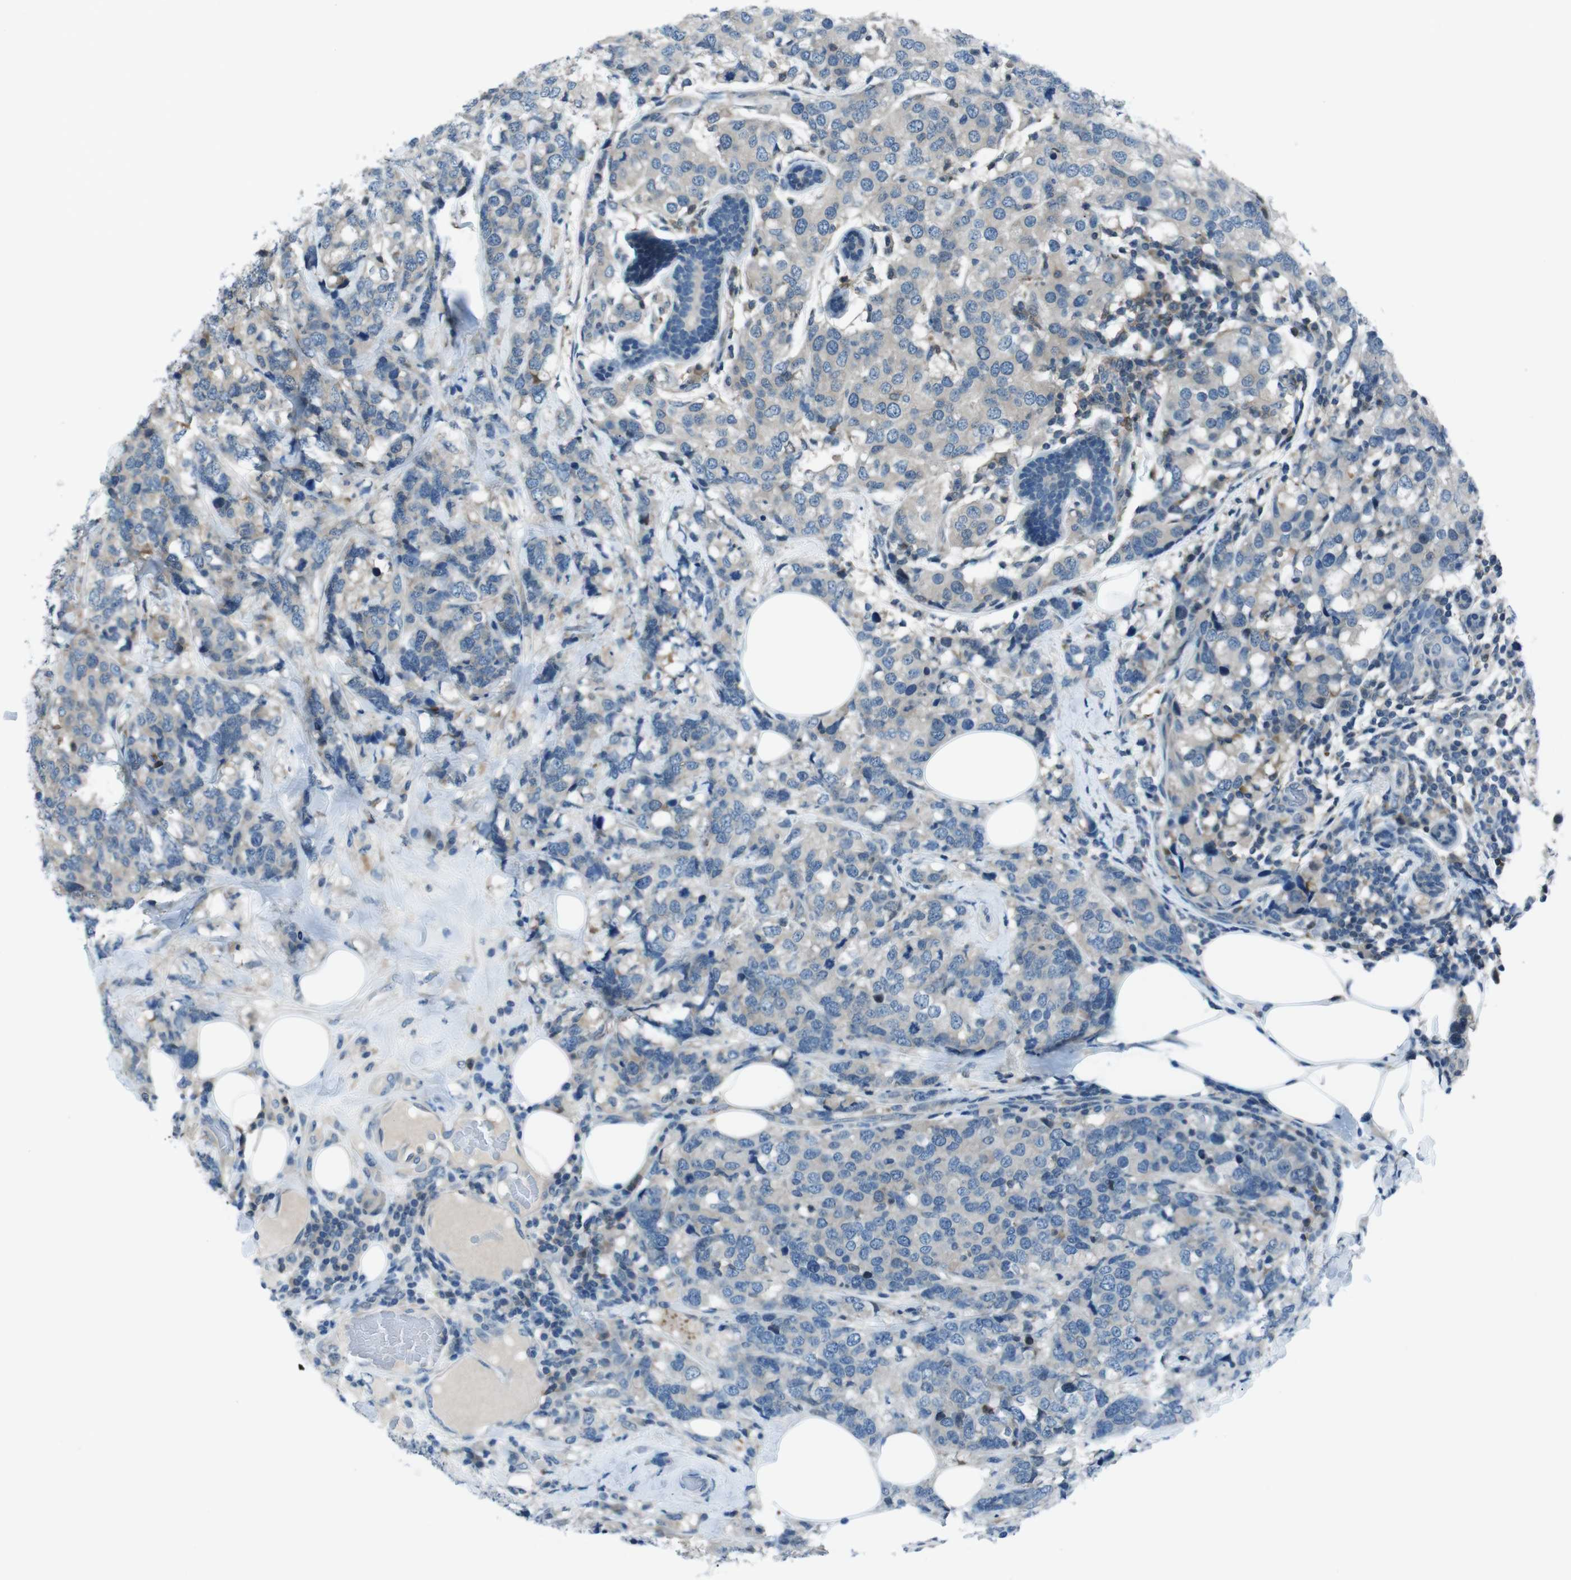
{"staining": {"intensity": "weak", "quantity": "<25%", "location": "cytoplasmic/membranous"}, "tissue": "breast cancer", "cell_type": "Tumor cells", "image_type": "cancer", "snomed": [{"axis": "morphology", "description": "Lobular carcinoma"}, {"axis": "topography", "description": "Breast"}], "caption": "Breast lobular carcinoma was stained to show a protein in brown. There is no significant expression in tumor cells. Nuclei are stained in blue.", "gene": "NANOS2", "patient": {"sex": "female", "age": 59}}